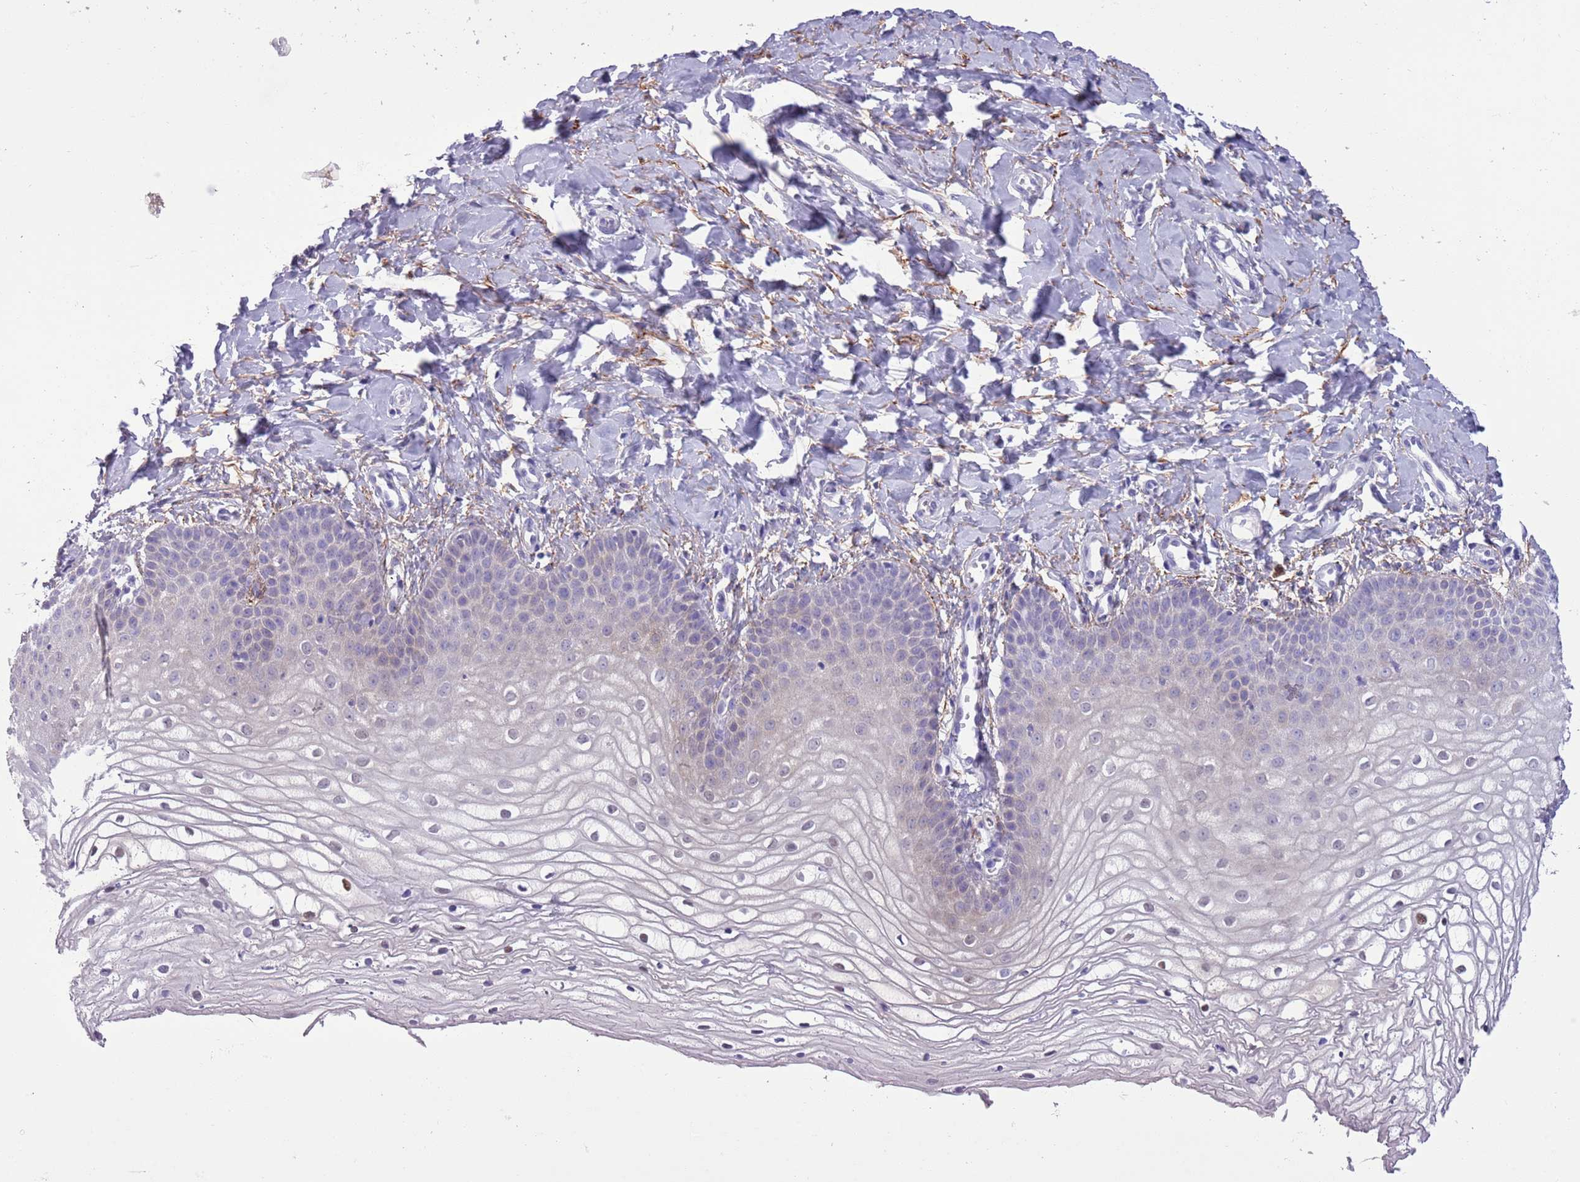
{"staining": {"intensity": "weak", "quantity": "<25%", "location": "nuclear"}, "tissue": "vagina", "cell_type": "Squamous epithelial cells", "image_type": "normal", "snomed": [{"axis": "morphology", "description": "Normal tissue, NOS"}, {"axis": "topography", "description": "Vagina"}], "caption": "The photomicrograph demonstrates no staining of squamous epithelial cells in unremarkable vagina.", "gene": "PFKFB2", "patient": {"sex": "female", "age": 68}}